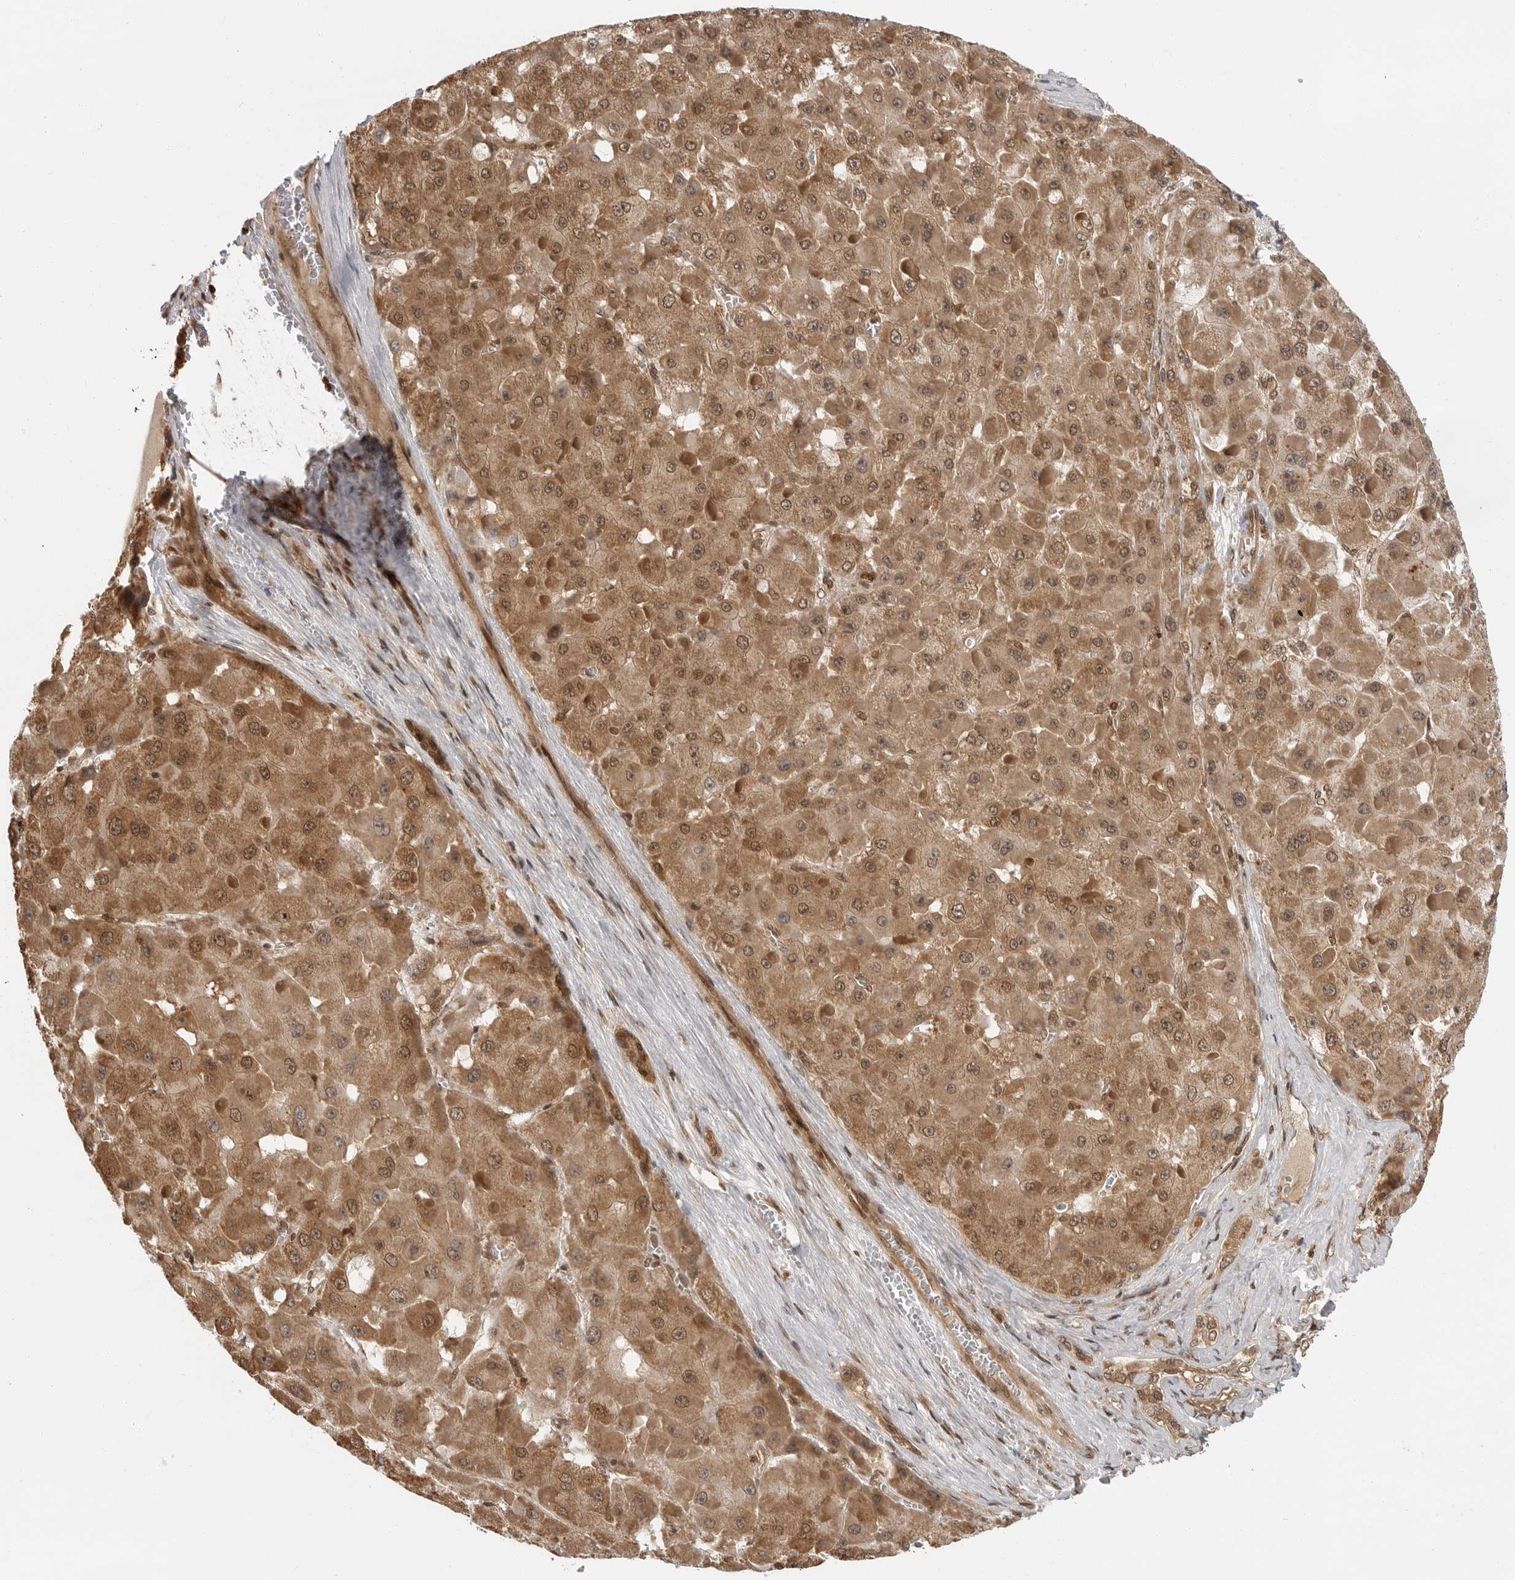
{"staining": {"intensity": "moderate", "quantity": ">75%", "location": "cytoplasmic/membranous,nuclear"}, "tissue": "liver cancer", "cell_type": "Tumor cells", "image_type": "cancer", "snomed": [{"axis": "morphology", "description": "Carcinoma, Hepatocellular, NOS"}, {"axis": "topography", "description": "Liver"}], "caption": "A histopathology image of human liver cancer (hepatocellular carcinoma) stained for a protein exhibits moderate cytoplasmic/membranous and nuclear brown staining in tumor cells.", "gene": "SZRD1", "patient": {"sex": "female", "age": 73}}